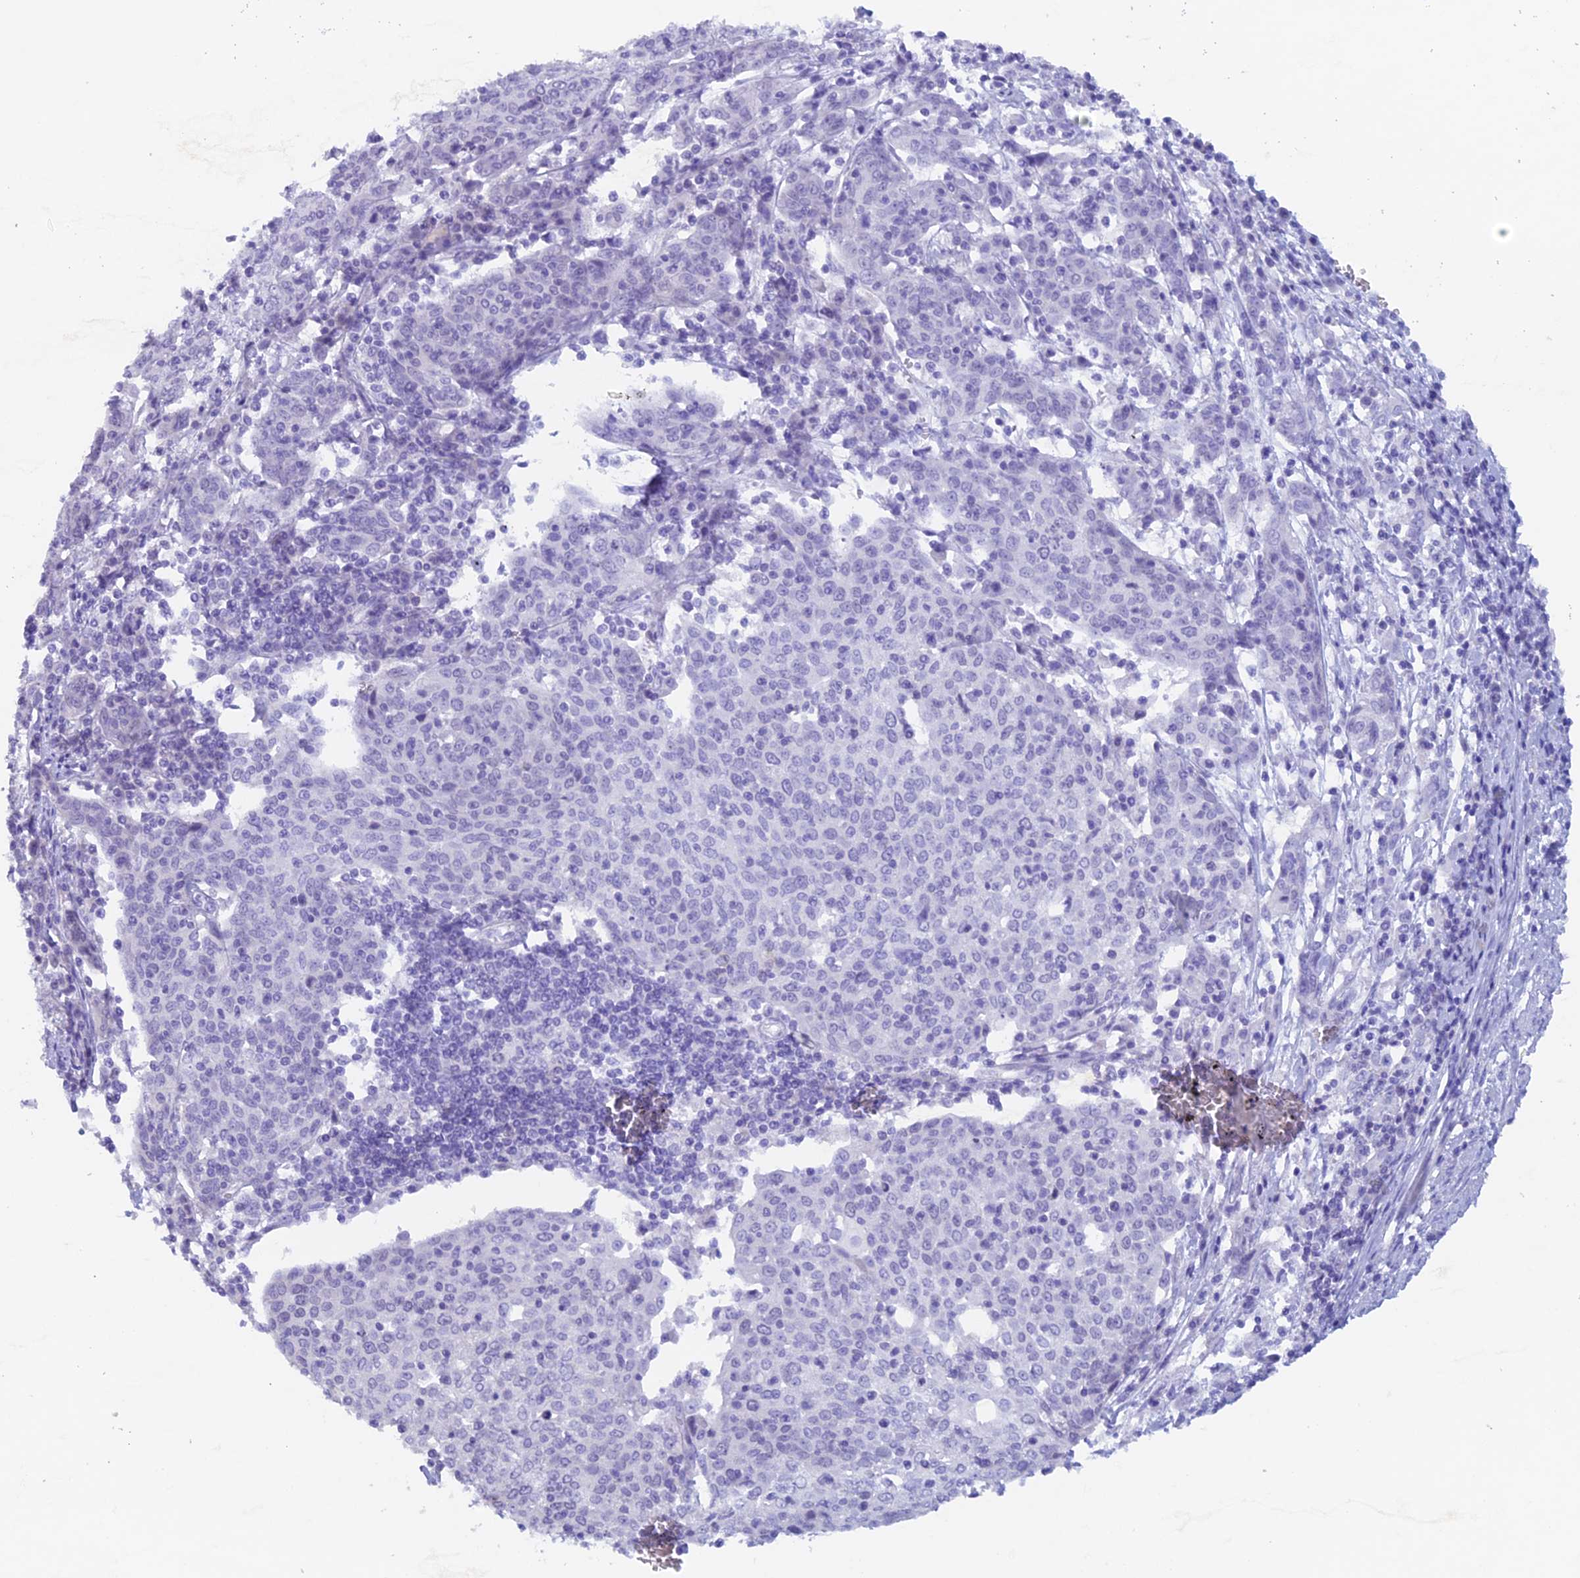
{"staining": {"intensity": "negative", "quantity": "none", "location": "none"}, "tissue": "cervical cancer", "cell_type": "Tumor cells", "image_type": "cancer", "snomed": [{"axis": "morphology", "description": "Squamous cell carcinoma, NOS"}, {"axis": "topography", "description": "Cervix"}], "caption": "IHC of human cervical cancer (squamous cell carcinoma) displays no expression in tumor cells.", "gene": "PSMC3IP", "patient": {"sex": "female", "age": 67}}